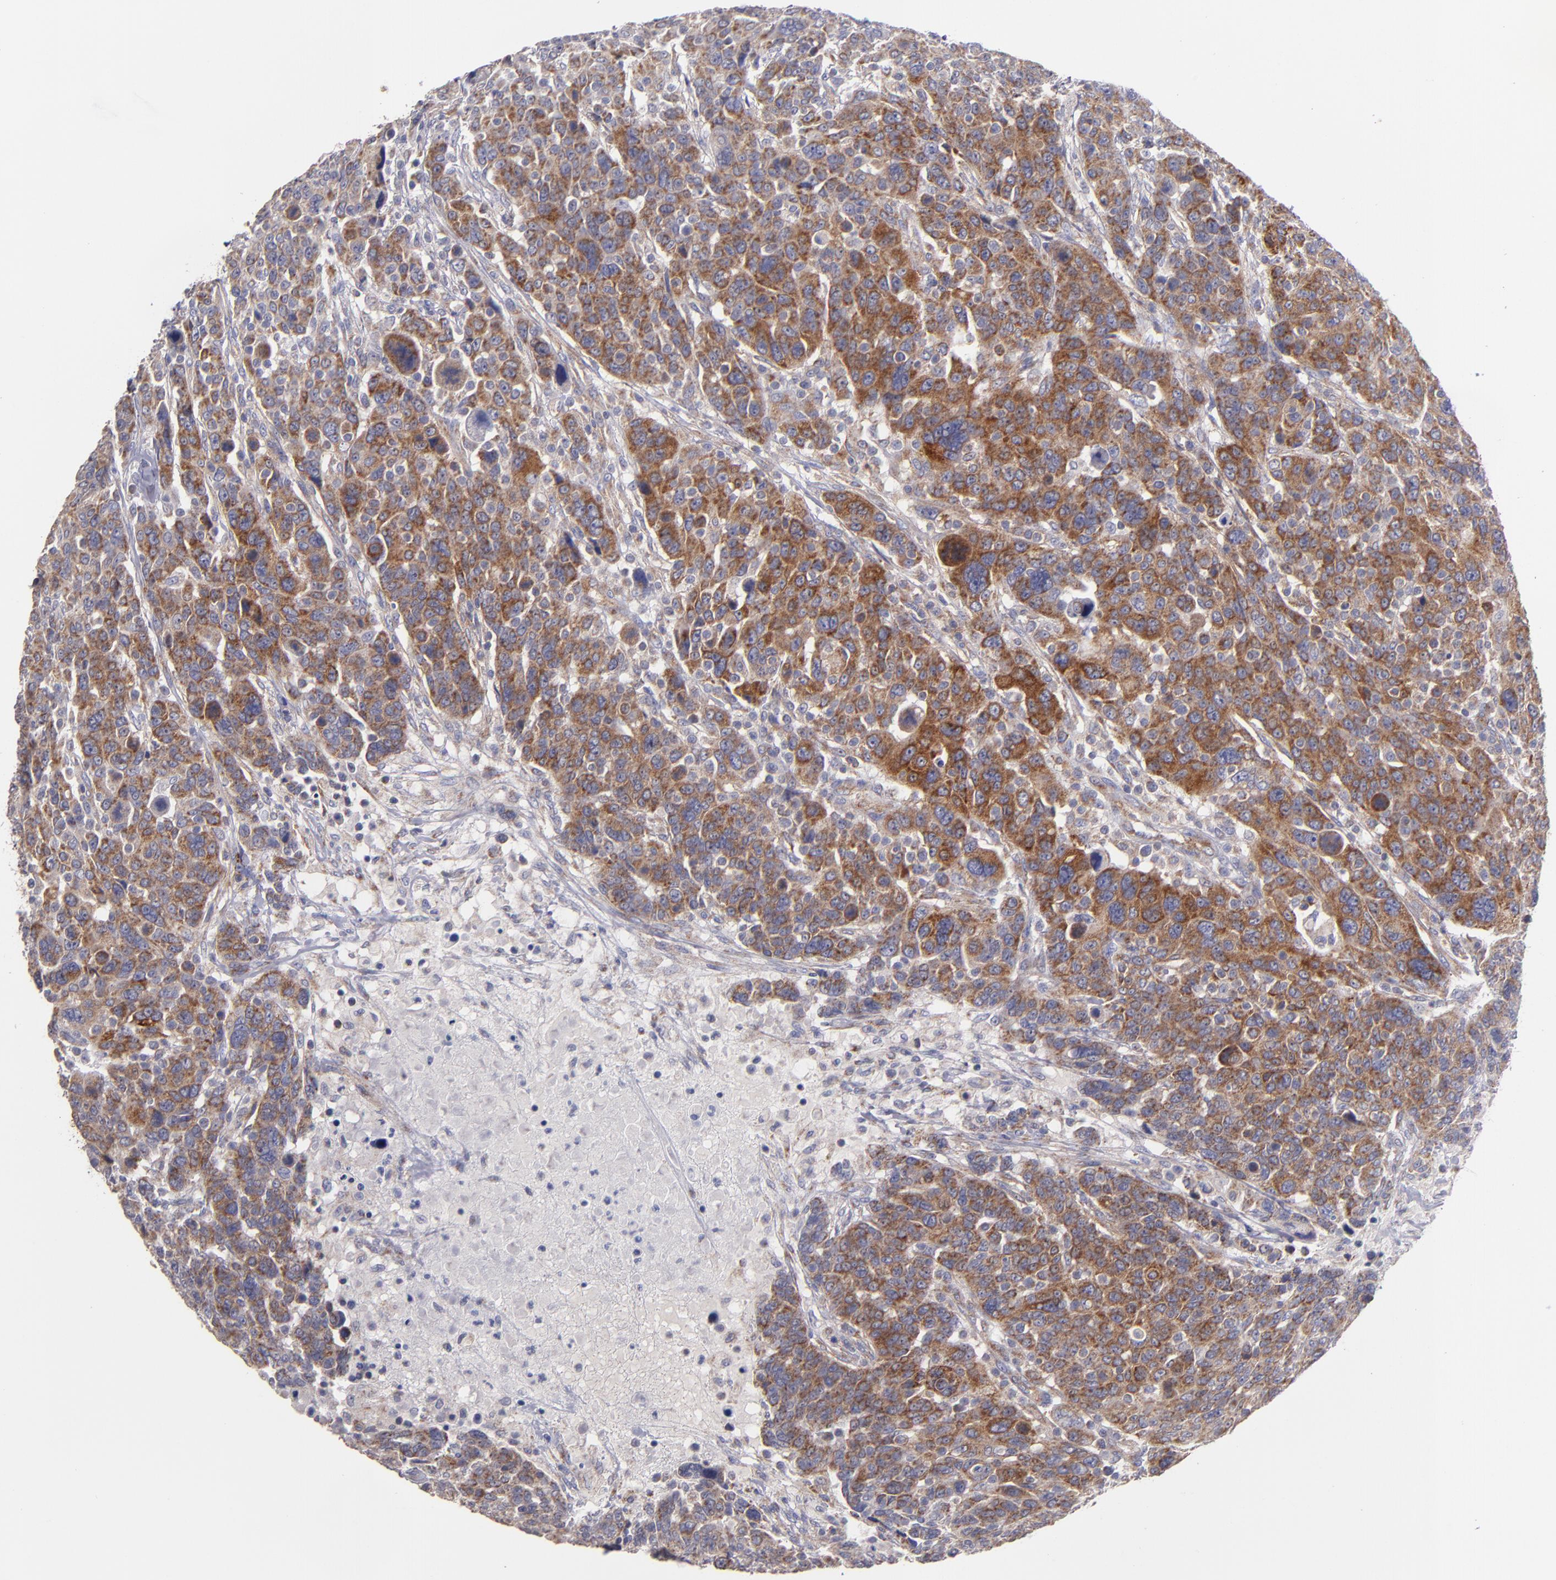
{"staining": {"intensity": "moderate", "quantity": ">75%", "location": "cytoplasmic/membranous"}, "tissue": "breast cancer", "cell_type": "Tumor cells", "image_type": "cancer", "snomed": [{"axis": "morphology", "description": "Duct carcinoma"}, {"axis": "topography", "description": "Breast"}], "caption": "A photomicrograph showing moderate cytoplasmic/membranous positivity in about >75% of tumor cells in intraductal carcinoma (breast), as visualized by brown immunohistochemical staining.", "gene": "CLTA", "patient": {"sex": "female", "age": 37}}